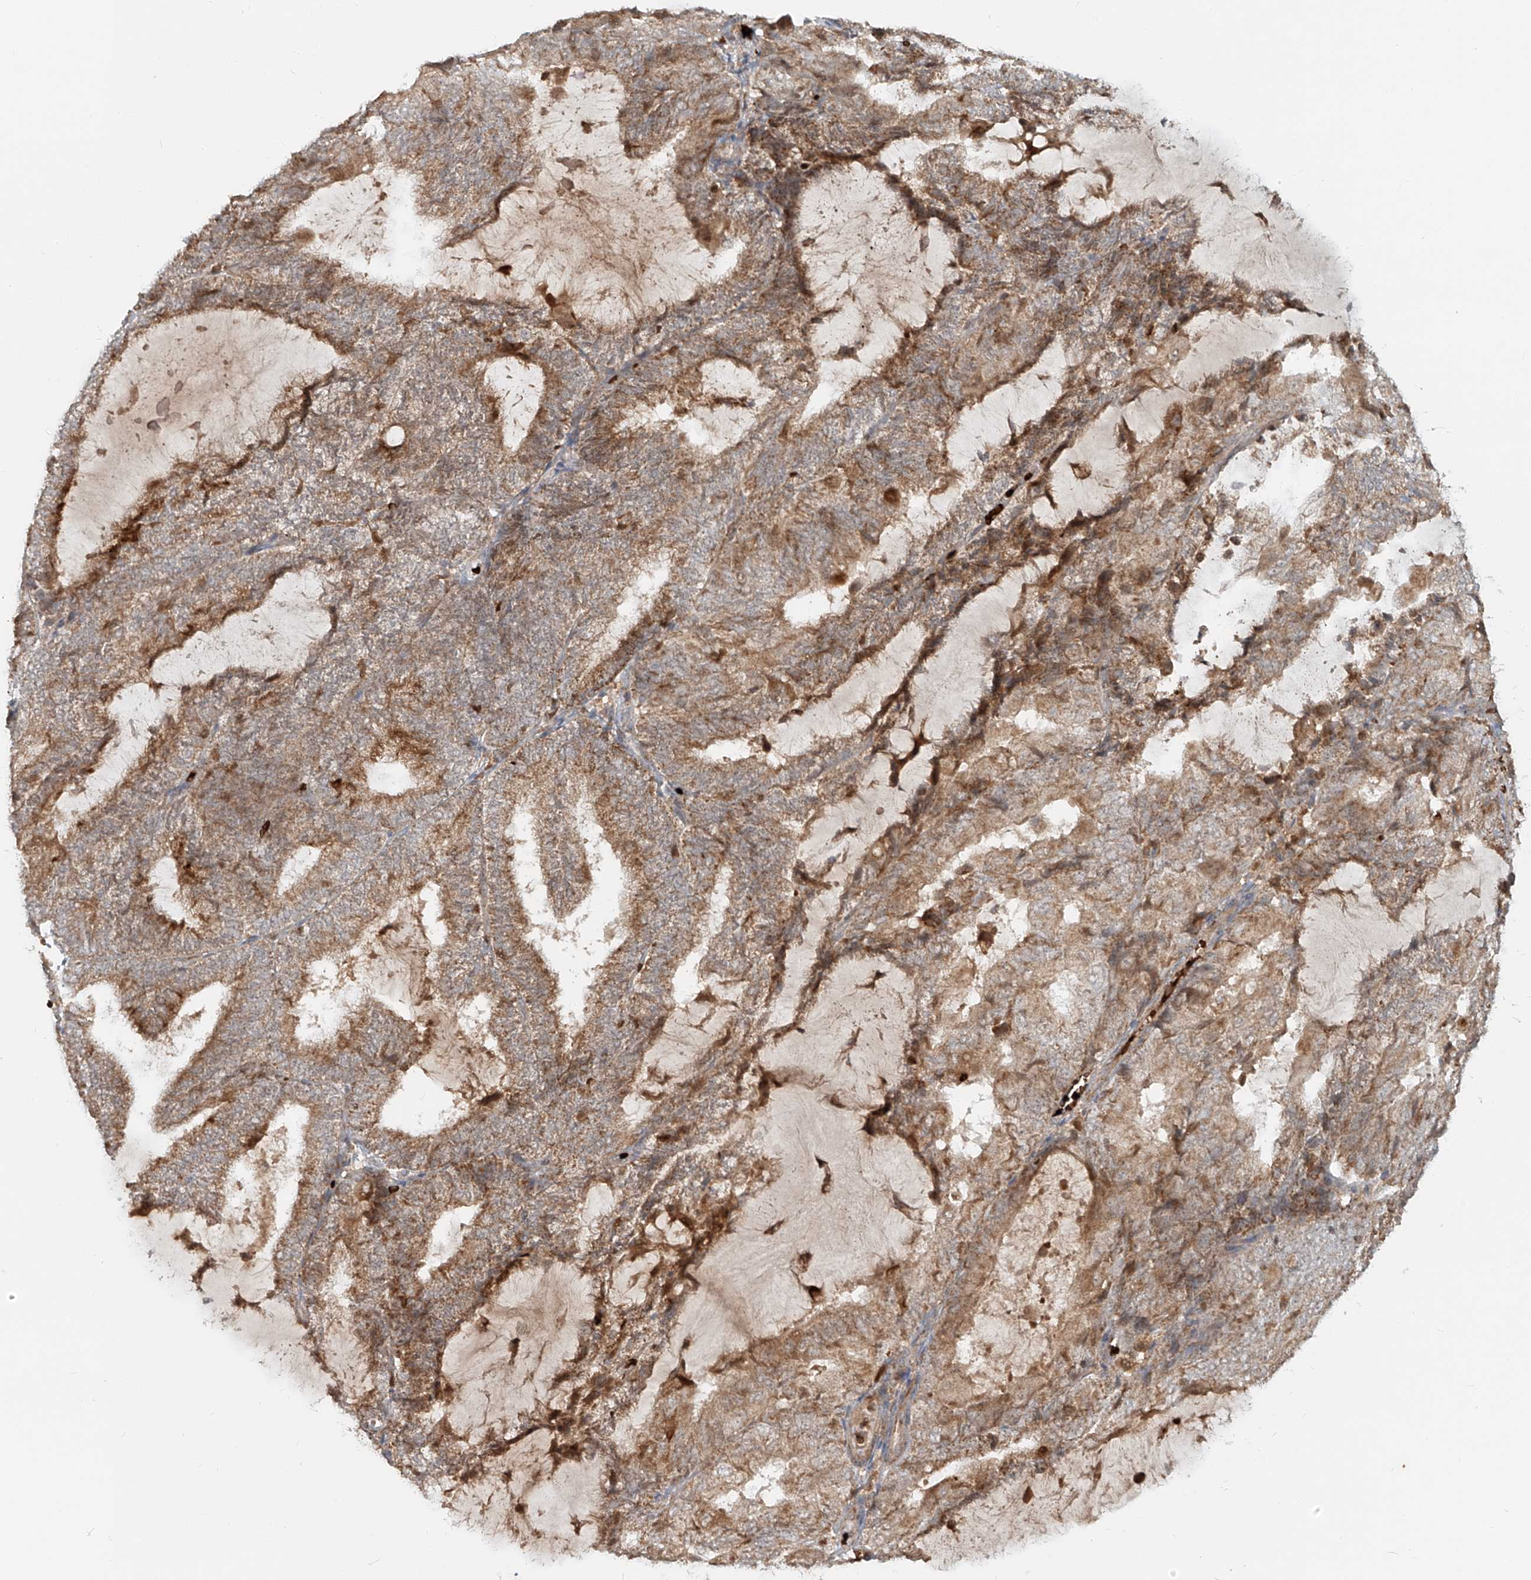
{"staining": {"intensity": "weak", "quantity": ">75%", "location": "cytoplasmic/membranous"}, "tissue": "endometrial cancer", "cell_type": "Tumor cells", "image_type": "cancer", "snomed": [{"axis": "morphology", "description": "Adenocarcinoma, NOS"}, {"axis": "topography", "description": "Endometrium"}], "caption": "Endometrial cancer tissue demonstrates weak cytoplasmic/membranous positivity in approximately >75% of tumor cells, visualized by immunohistochemistry.", "gene": "FGD2", "patient": {"sex": "female", "age": 81}}